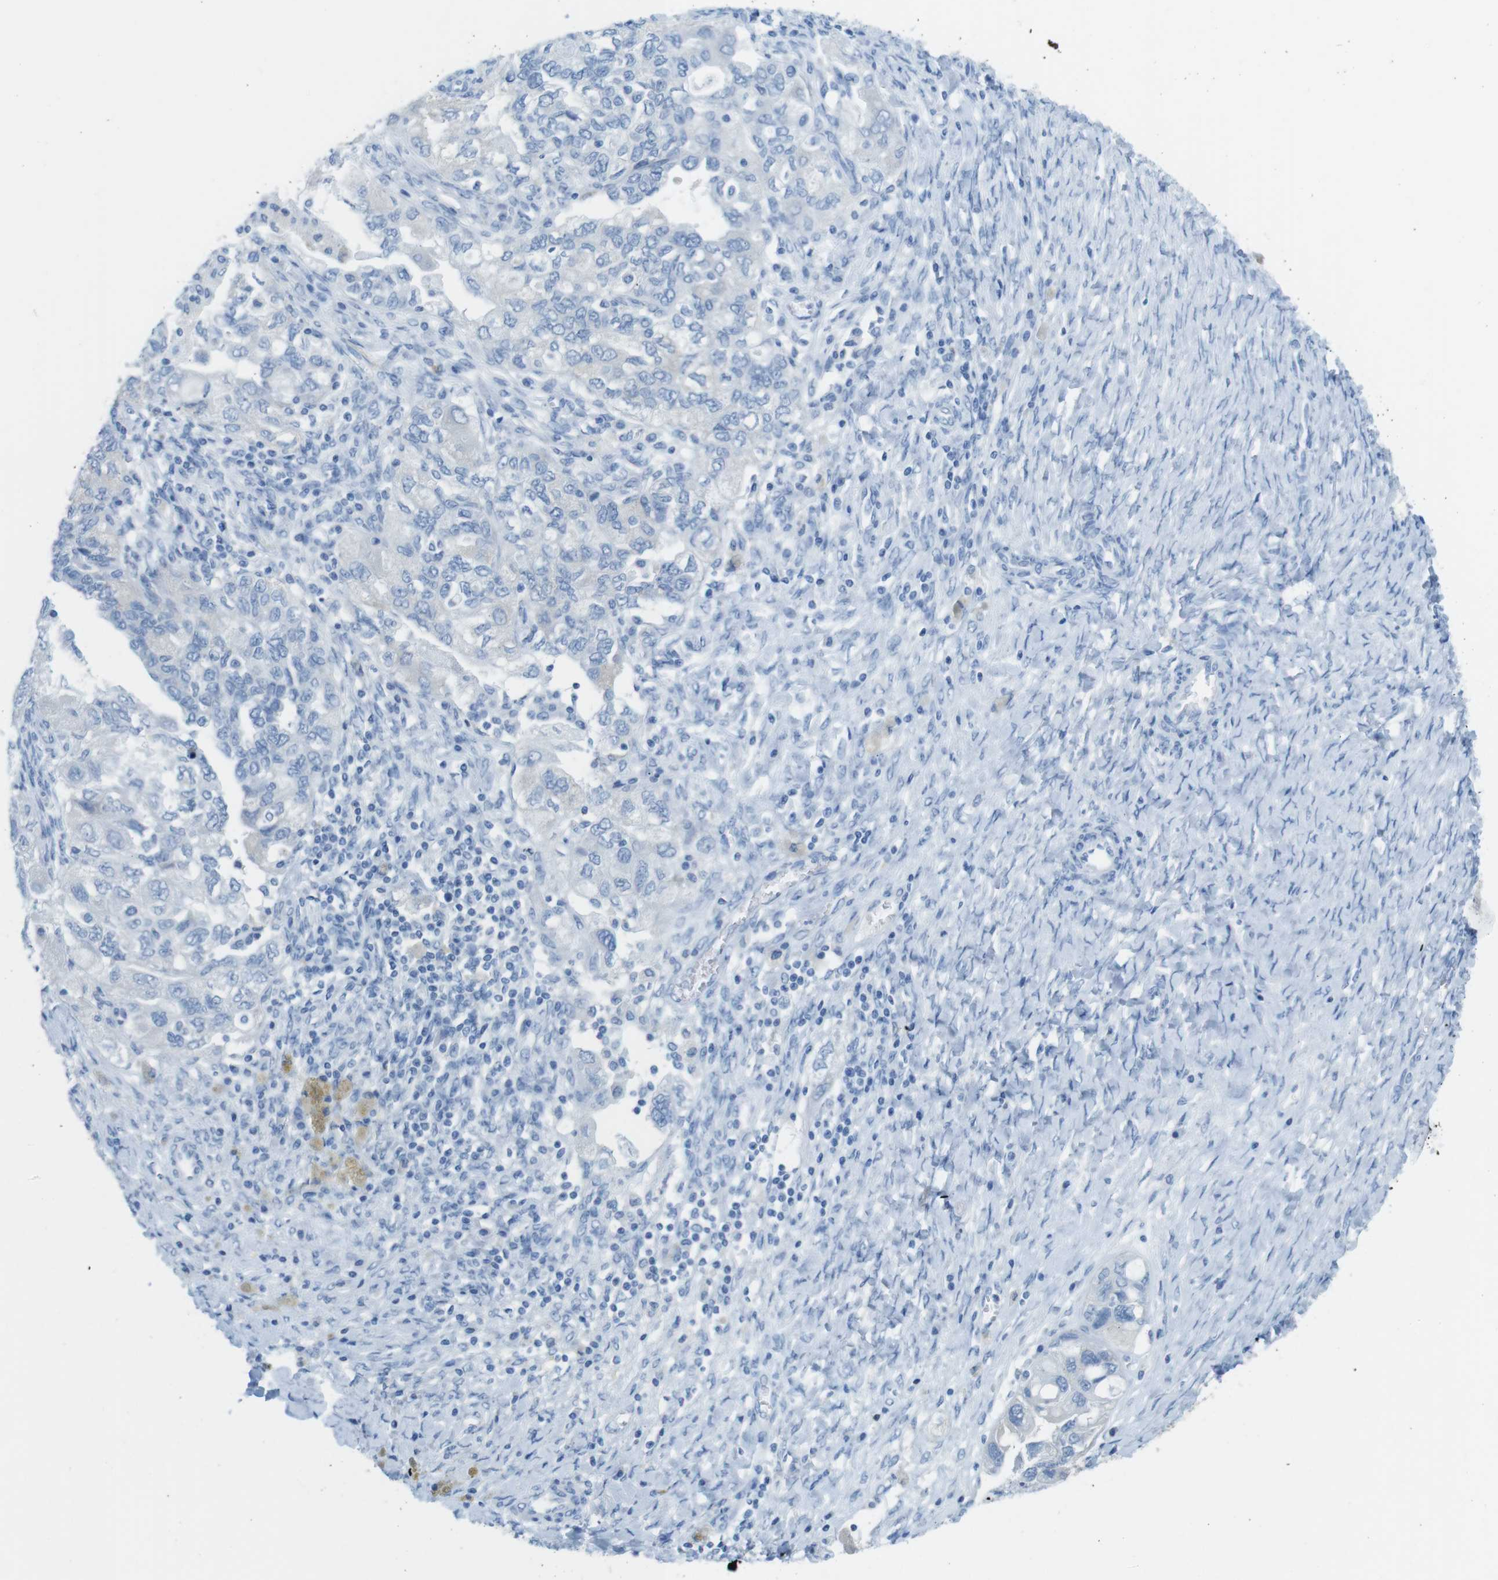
{"staining": {"intensity": "negative", "quantity": "none", "location": "none"}, "tissue": "ovarian cancer", "cell_type": "Tumor cells", "image_type": "cancer", "snomed": [{"axis": "morphology", "description": "Carcinoma, NOS"}, {"axis": "morphology", "description": "Cystadenocarcinoma, serous, NOS"}, {"axis": "topography", "description": "Ovary"}], "caption": "Immunohistochemical staining of ovarian serous cystadenocarcinoma reveals no significant expression in tumor cells. The staining is performed using DAB (3,3'-diaminobenzidine) brown chromogen with nuclei counter-stained in using hematoxylin.", "gene": "GAP43", "patient": {"sex": "female", "age": 69}}